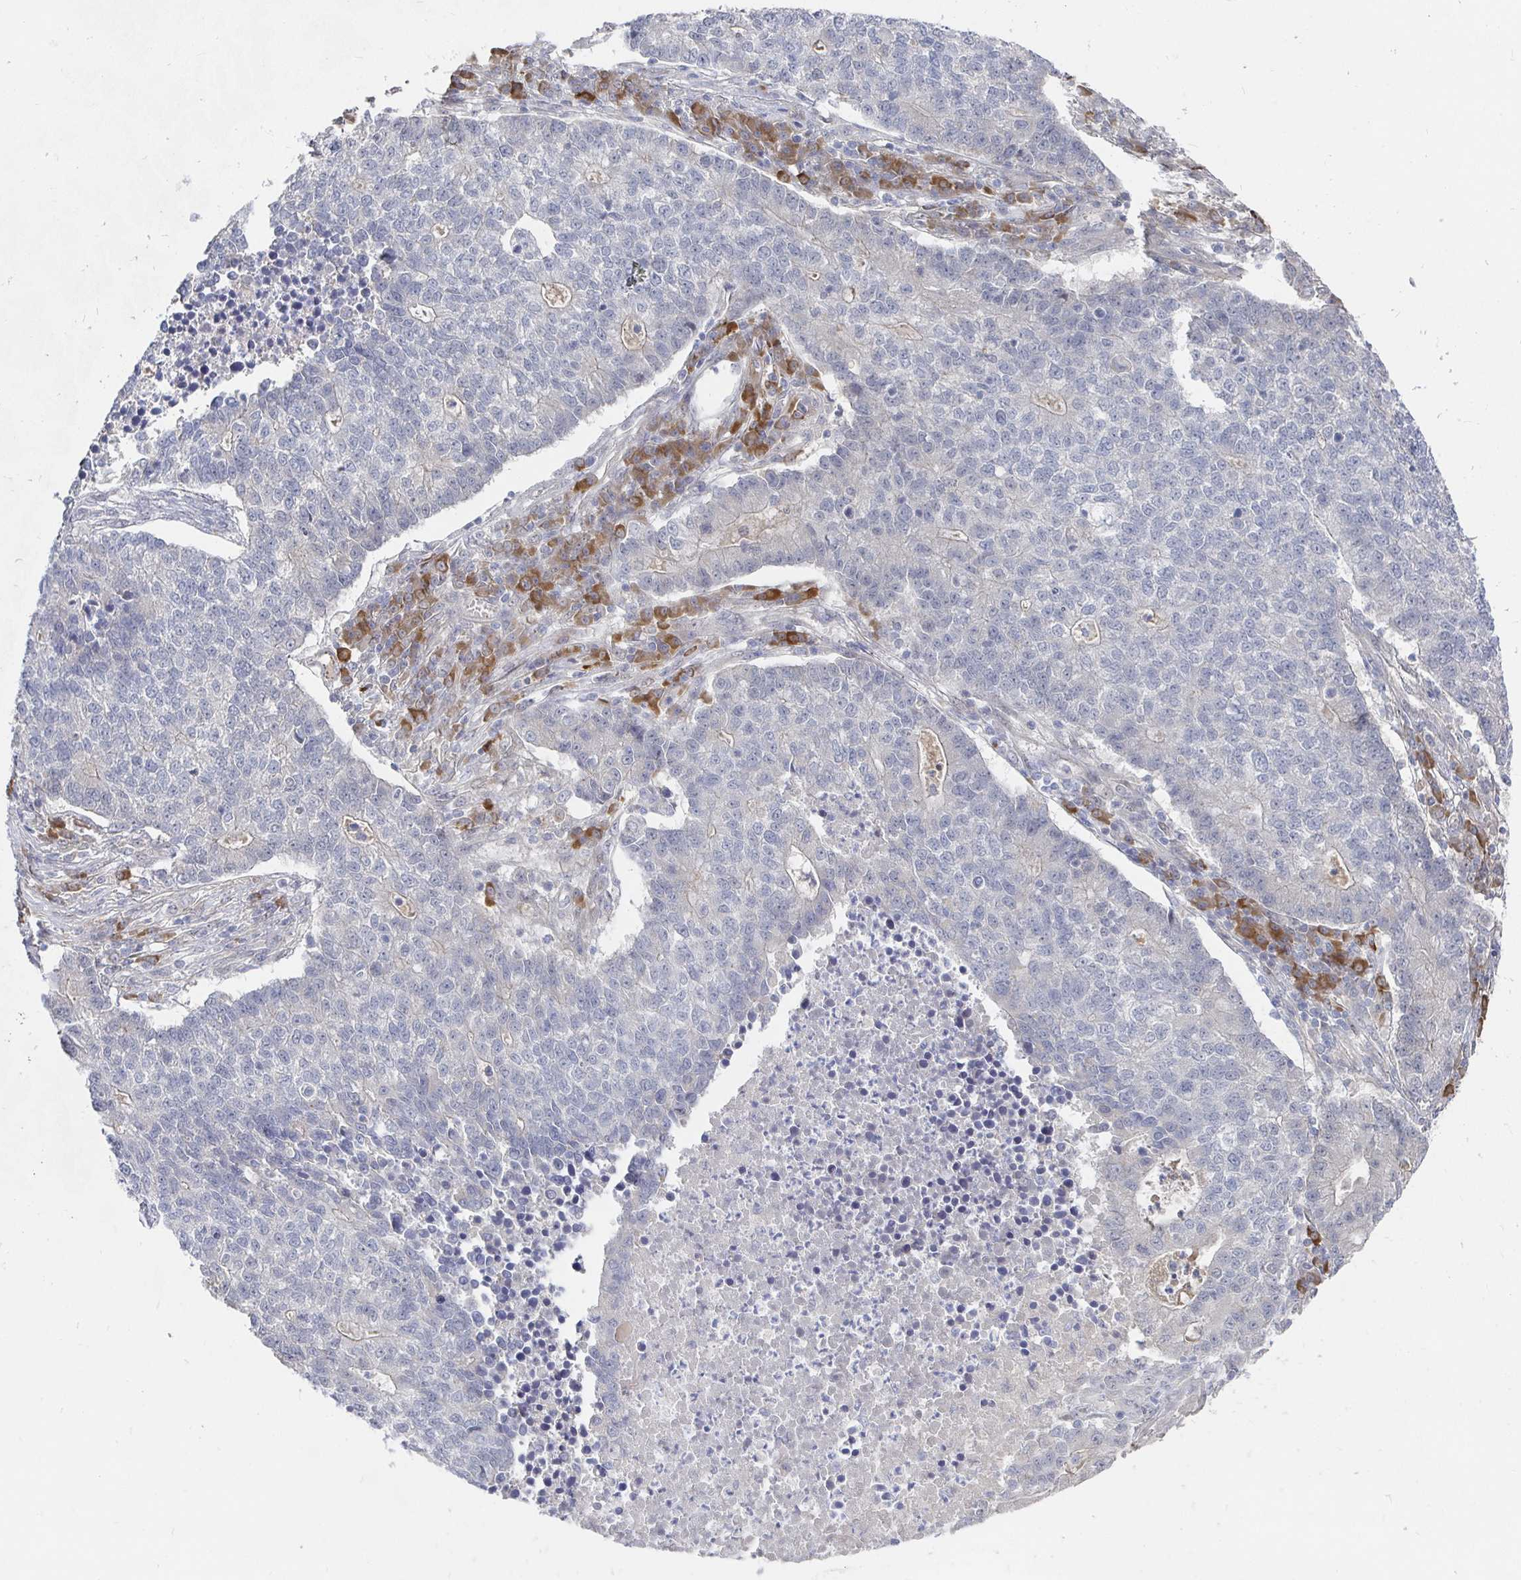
{"staining": {"intensity": "negative", "quantity": "none", "location": "none"}, "tissue": "lung cancer", "cell_type": "Tumor cells", "image_type": "cancer", "snomed": [{"axis": "morphology", "description": "Adenocarcinoma, NOS"}, {"axis": "topography", "description": "Lung"}], "caption": "IHC micrograph of human lung cancer (adenocarcinoma) stained for a protein (brown), which reveals no expression in tumor cells.", "gene": "MEIS1", "patient": {"sex": "male", "age": 57}}